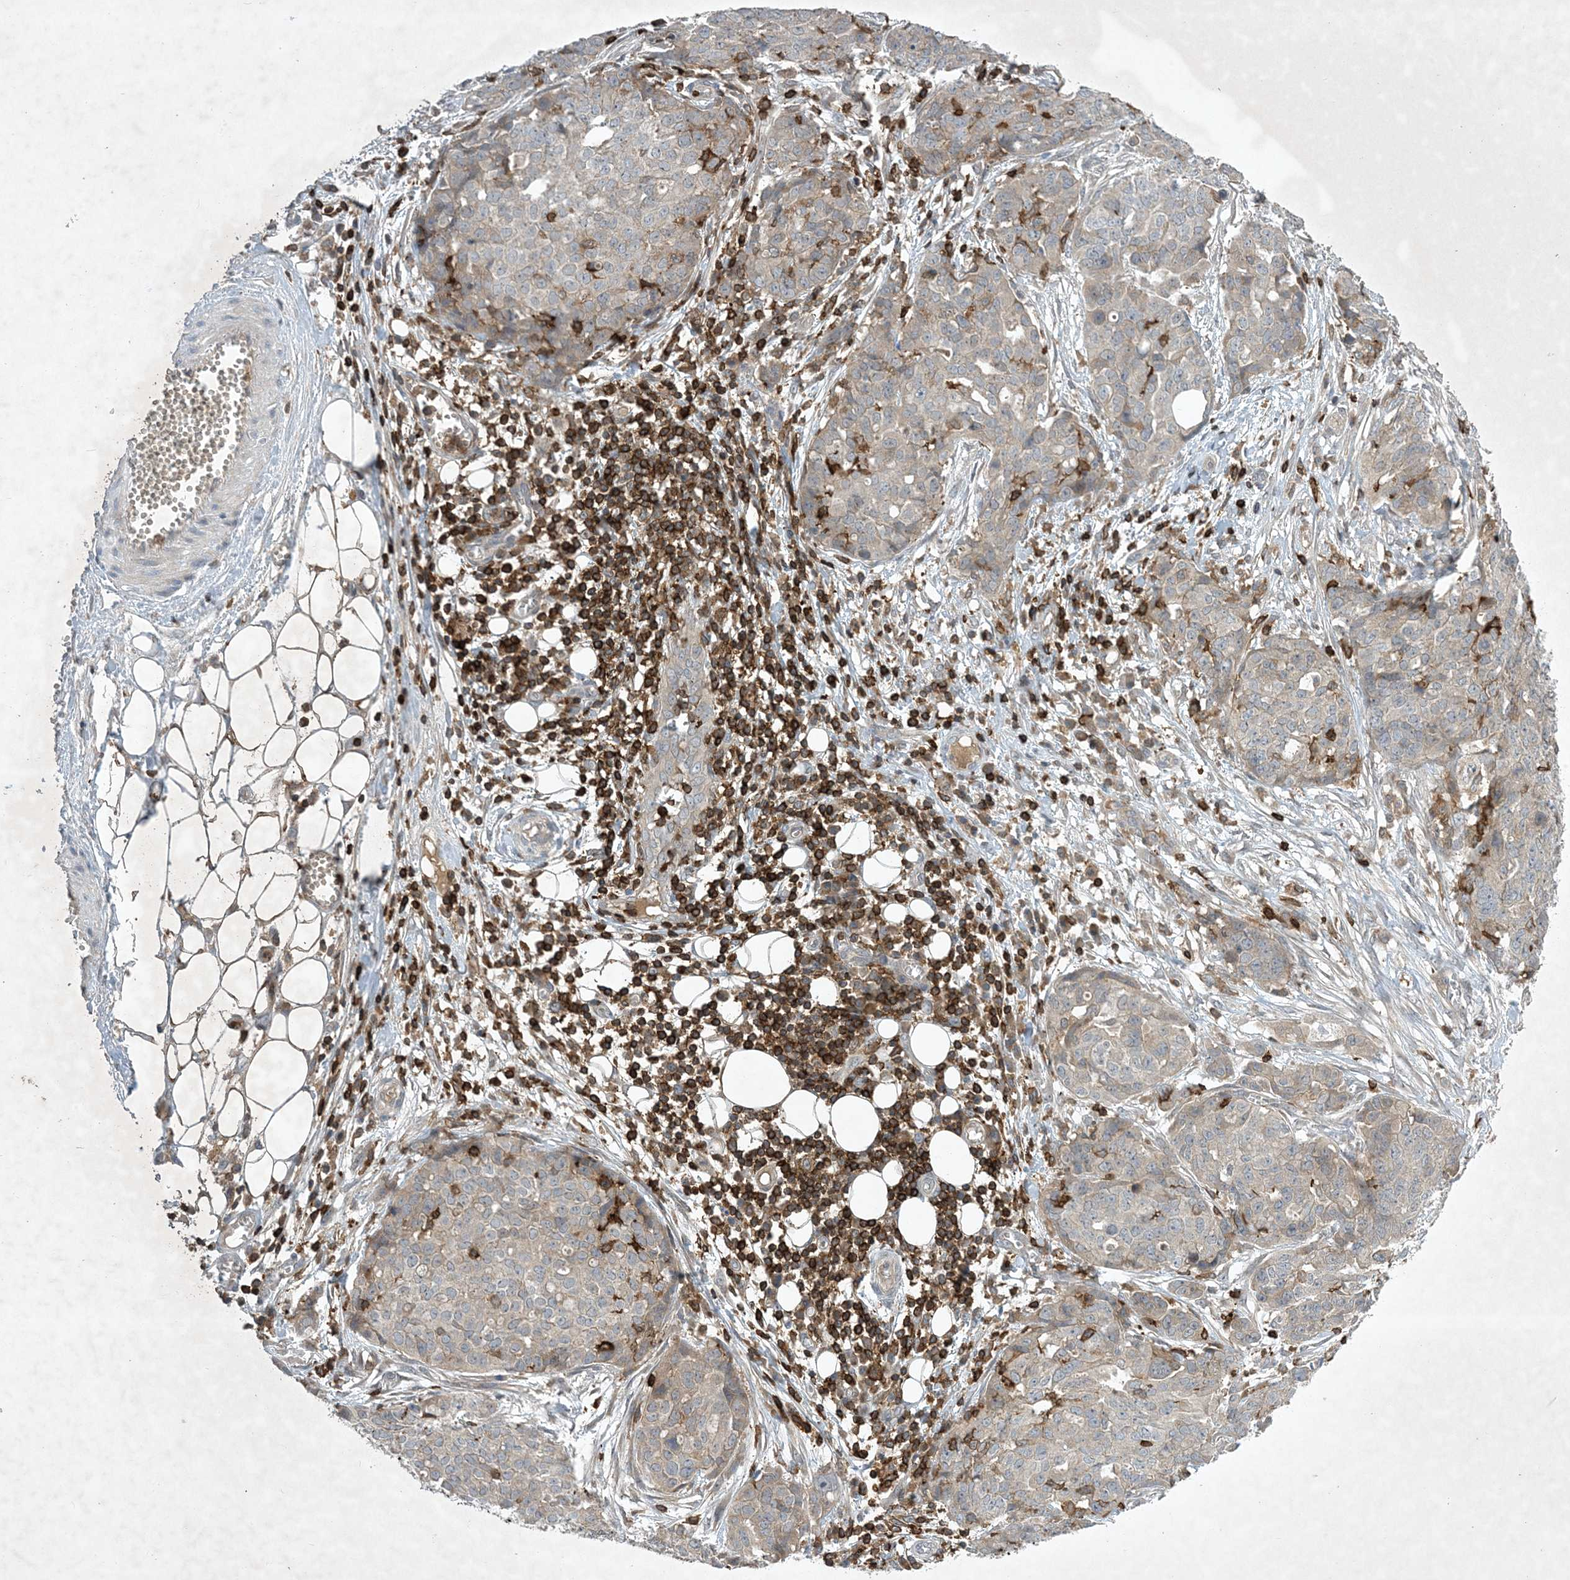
{"staining": {"intensity": "weak", "quantity": "<25%", "location": "cytoplasmic/membranous"}, "tissue": "ovarian cancer", "cell_type": "Tumor cells", "image_type": "cancer", "snomed": [{"axis": "morphology", "description": "Cystadenocarcinoma, serous, NOS"}, {"axis": "topography", "description": "Soft tissue"}, {"axis": "topography", "description": "Ovary"}], "caption": "This micrograph is of ovarian cancer stained with immunohistochemistry (IHC) to label a protein in brown with the nuclei are counter-stained blue. There is no staining in tumor cells.", "gene": "AK9", "patient": {"sex": "female", "age": 57}}